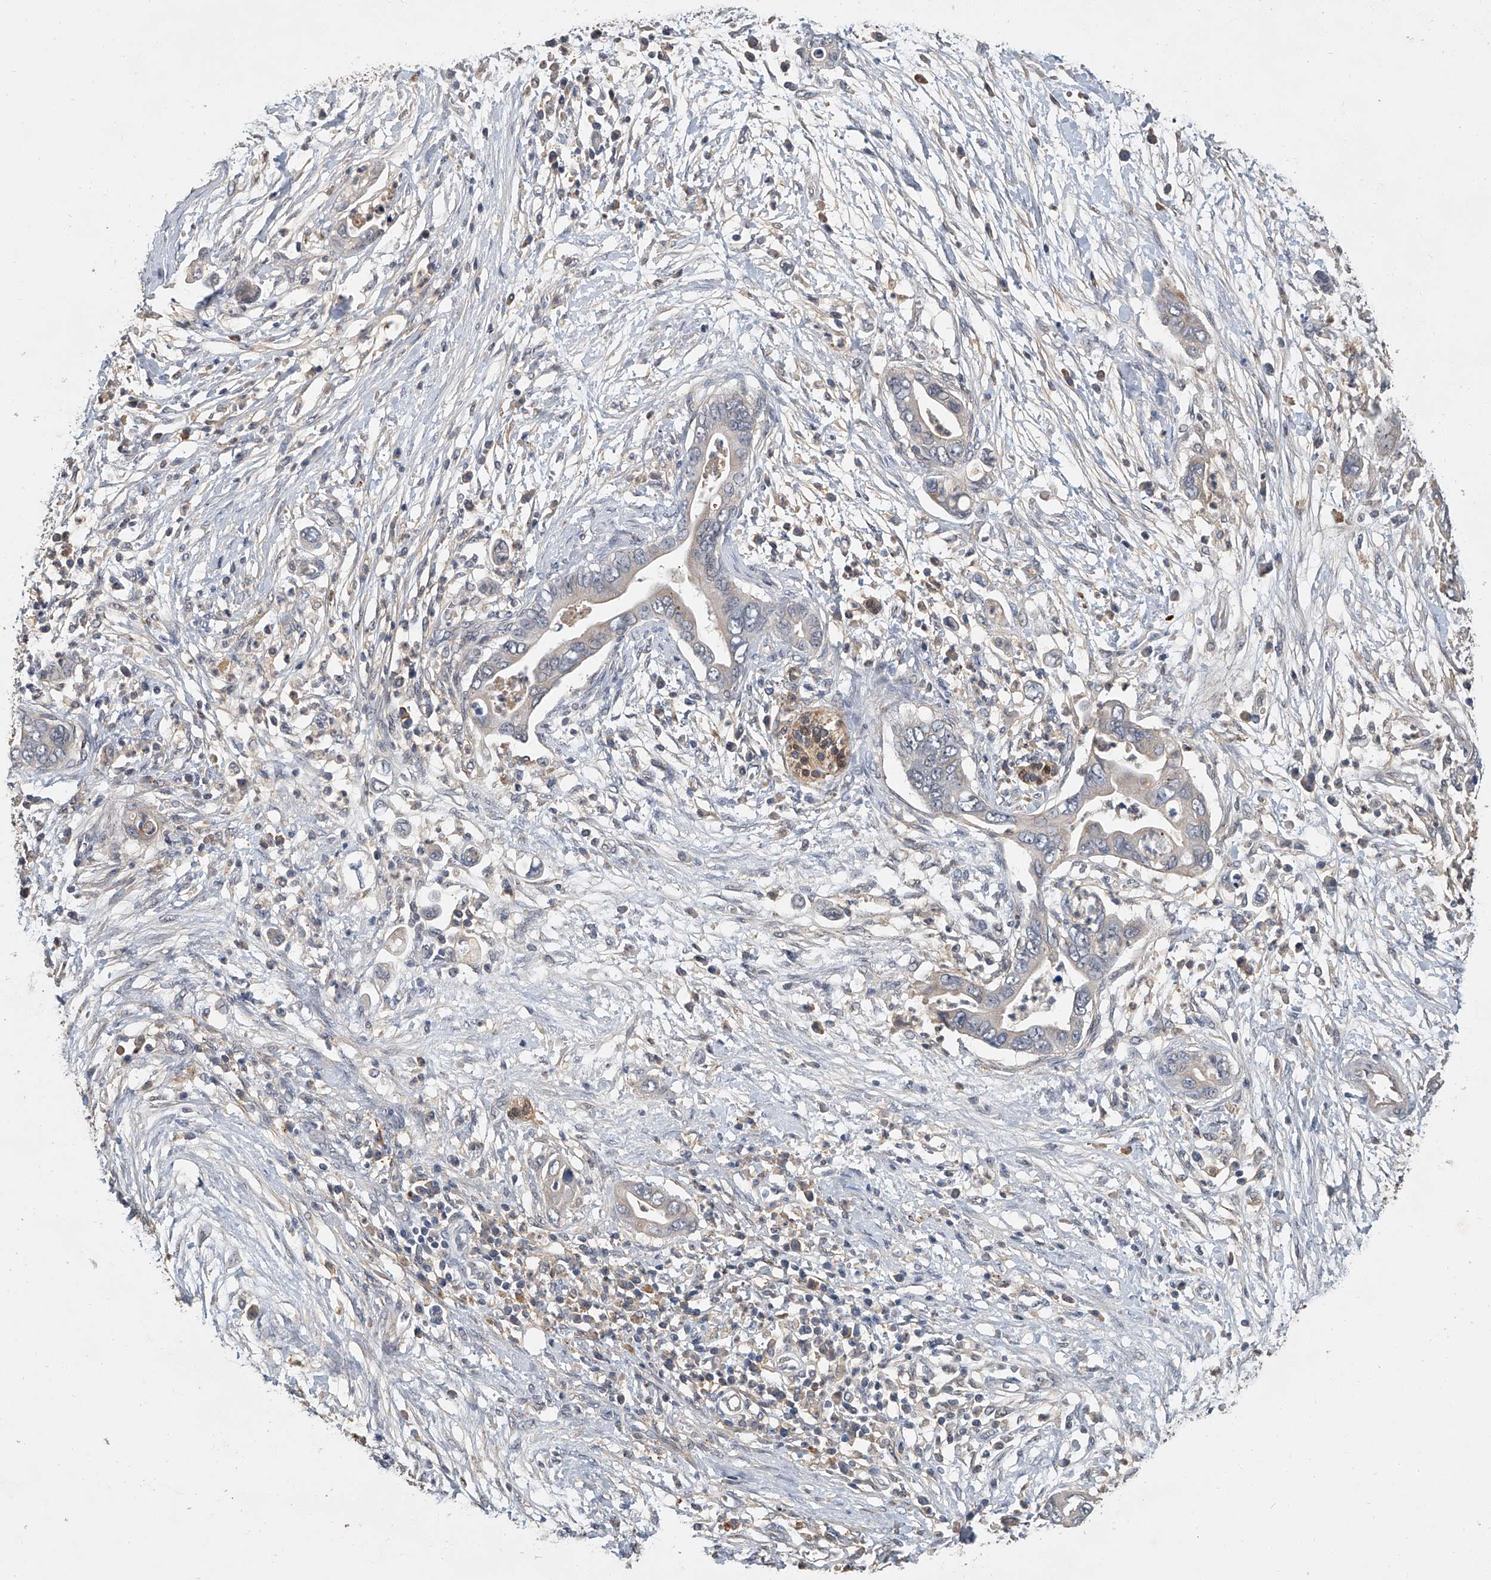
{"staining": {"intensity": "negative", "quantity": "none", "location": "none"}, "tissue": "pancreatic cancer", "cell_type": "Tumor cells", "image_type": "cancer", "snomed": [{"axis": "morphology", "description": "Adenocarcinoma, NOS"}, {"axis": "topography", "description": "Pancreas"}], "caption": "Tumor cells are negative for brown protein staining in pancreatic cancer (adenocarcinoma). The staining was performed using DAB (3,3'-diaminobenzidine) to visualize the protein expression in brown, while the nuclei were stained in blue with hematoxylin (Magnification: 20x).", "gene": "JAG2", "patient": {"sex": "male", "age": 75}}